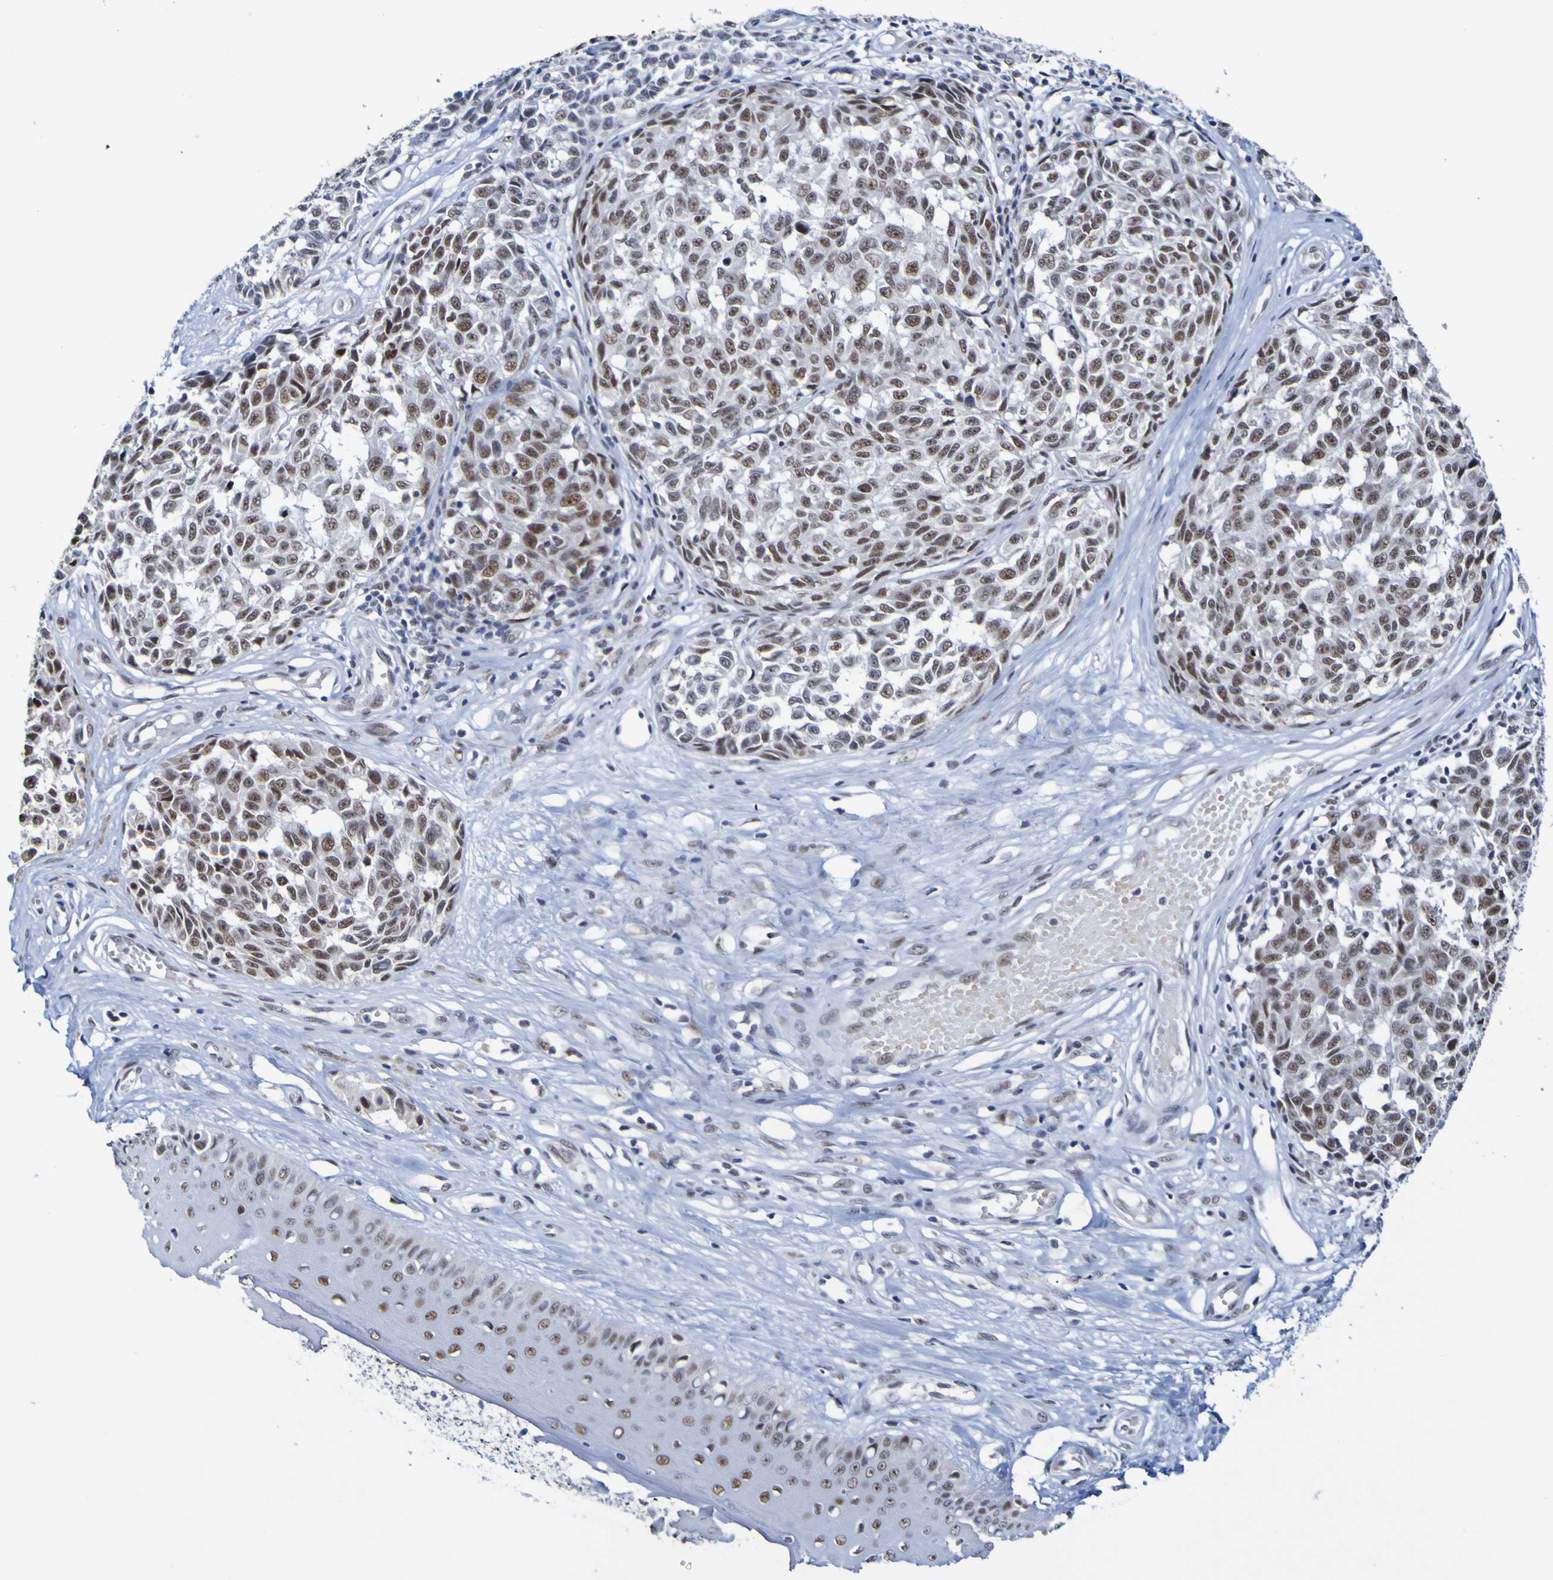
{"staining": {"intensity": "moderate", "quantity": "25%-75%", "location": "nuclear"}, "tissue": "melanoma", "cell_type": "Tumor cells", "image_type": "cancer", "snomed": [{"axis": "morphology", "description": "Malignant melanoma, NOS"}, {"axis": "topography", "description": "Skin"}], "caption": "Approximately 25%-75% of tumor cells in human malignant melanoma demonstrate moderate nuclear protein expression as visualized by brown immunohistochemical staining.", "gene": "CDC5L", "patient": {"sex": "female", "age": 64}}